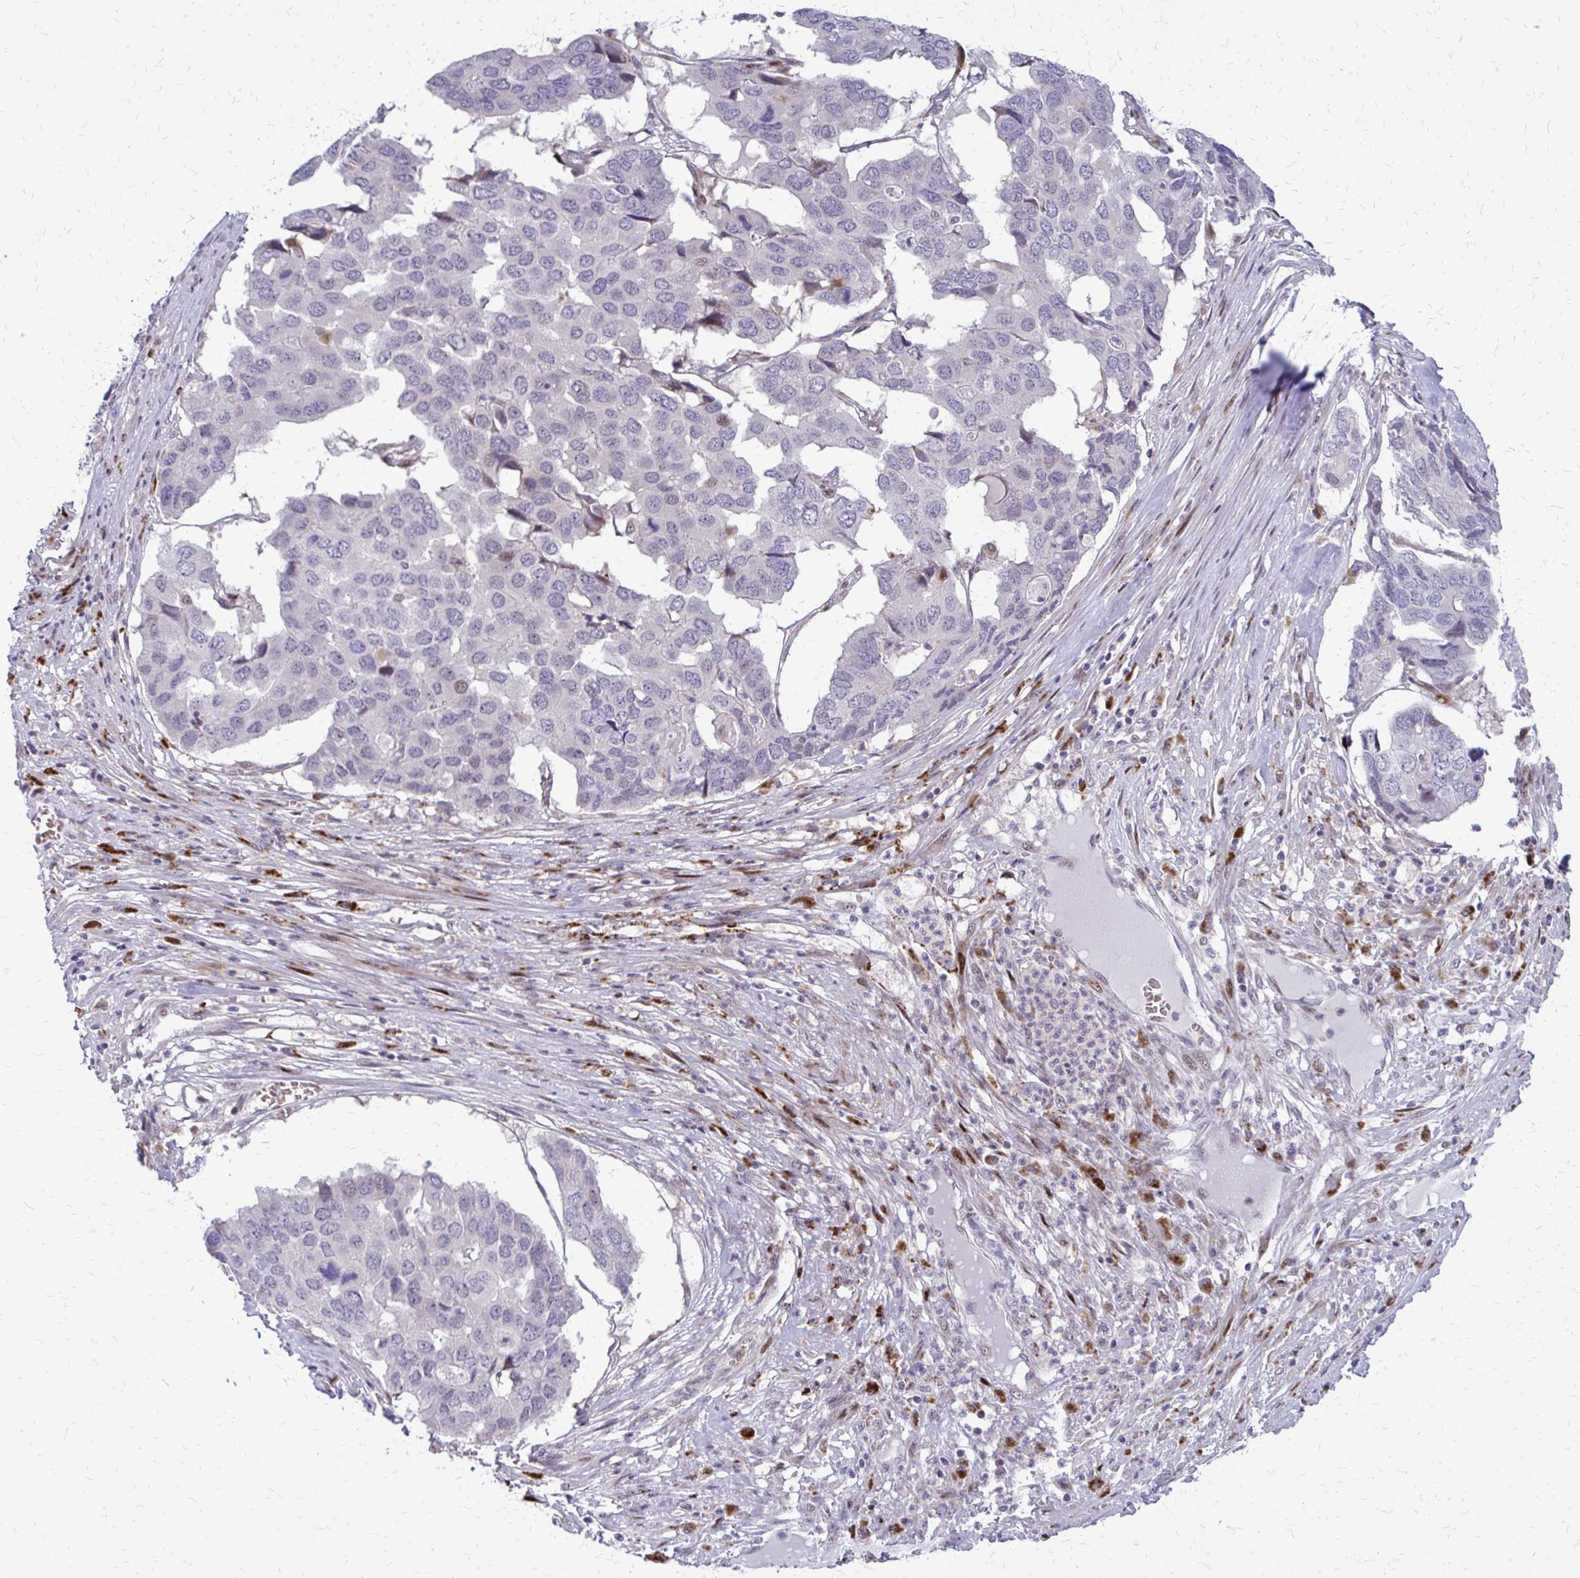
{"staining": {"intensity": "negative", "quantity": "none", "location": "none"}, "tissue": "pancreatic cancer", "cell_type": "Tumor cells", "image_type": "cancer", "snomed": [{"axis": "morphology", "description": "Adenocarcinoma, NOS"}, {"axis": "topography", "description": "Pancreas"}], "caption": "An image of pancreatic cancer stained for a protein reveals no brown staining in tumor cells.", "gene": "PPDPFL", "patient": {"sex": "male", "age": 50}}